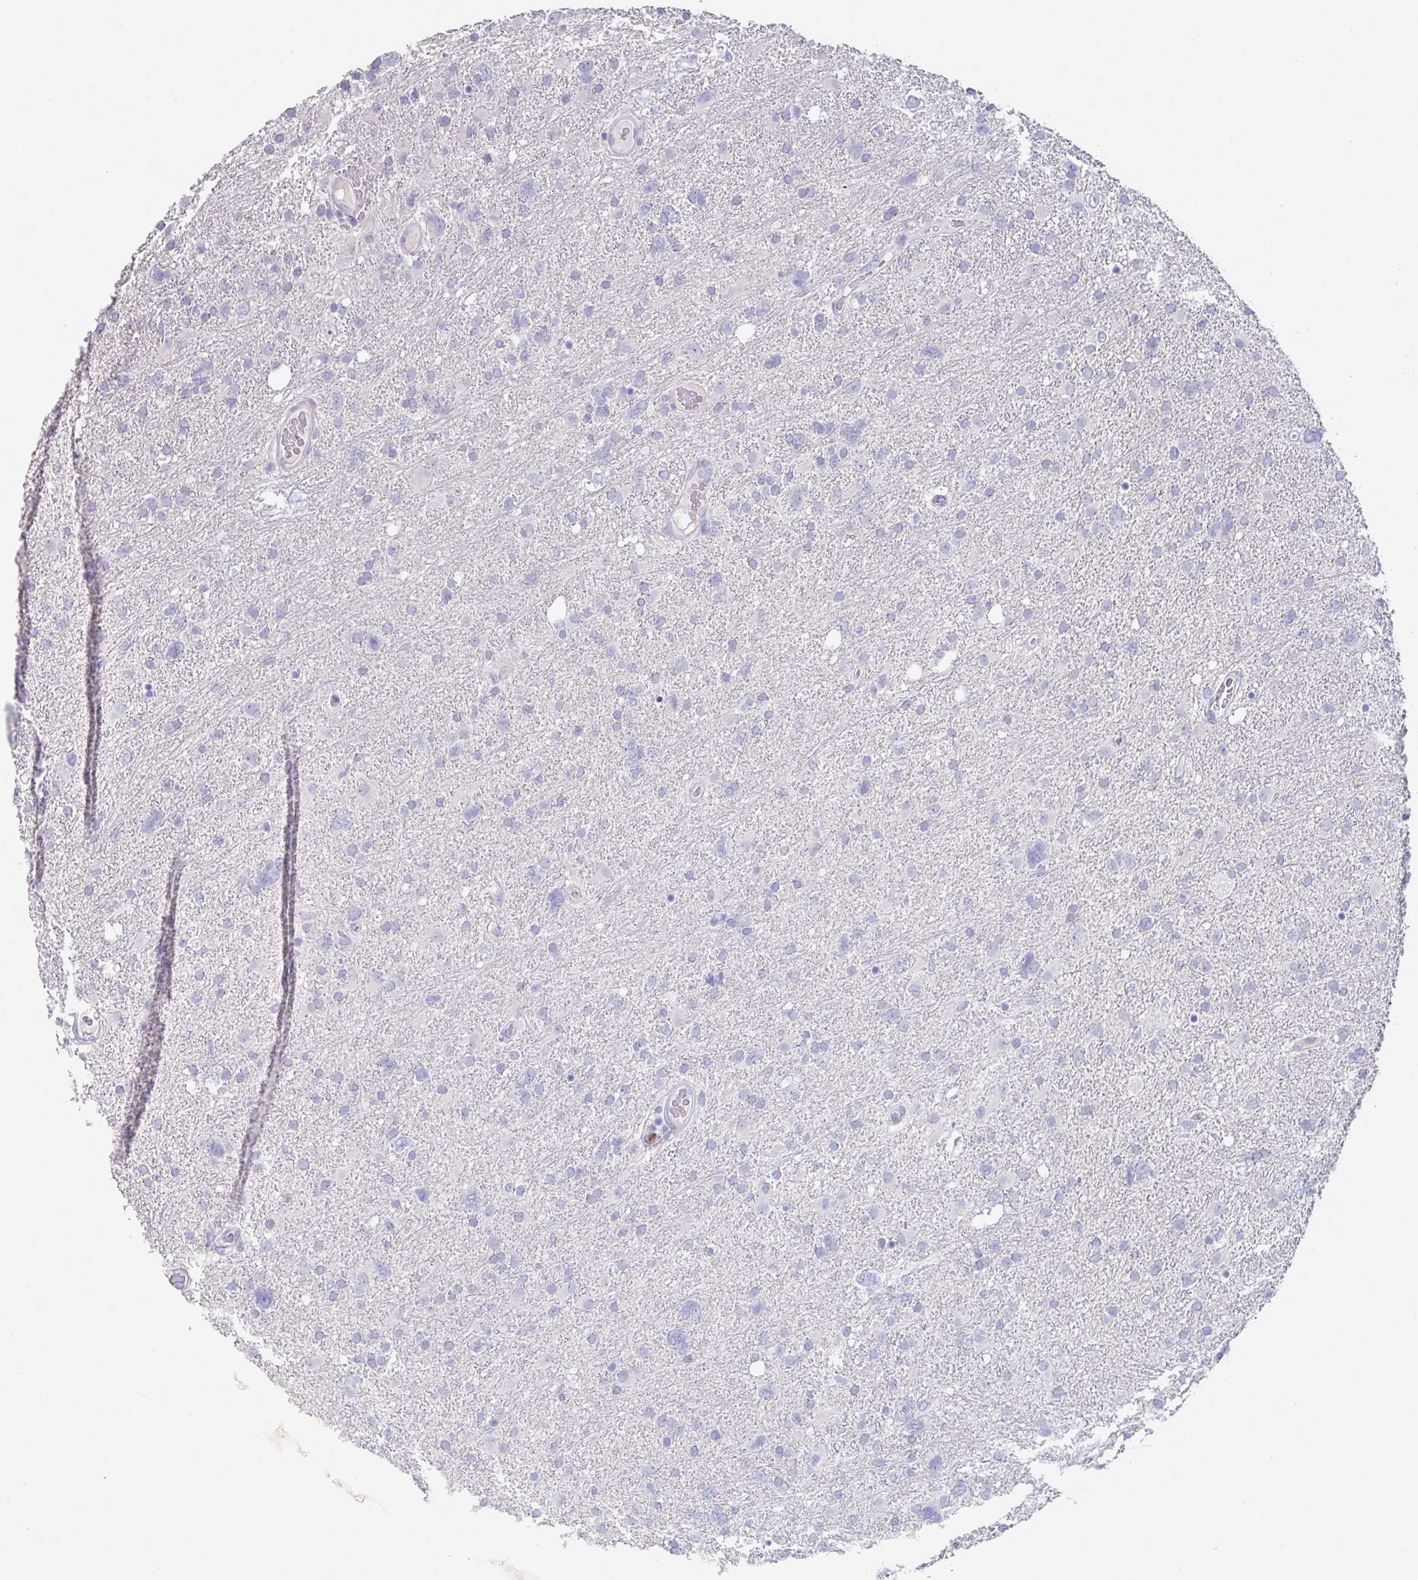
{"staining": {"intensity": "negative", "quantity": "none", "location": "none"}, "tissue": "glioma", "cell_type": "Tumor cells", "image_type": "cancer", "snomed": [{"axis": "morphology", "description": "Glioma, malignant, High grade"}, {"axis": "topography", "description": "Brain"}], "caption": "Tumor cells are negative for protein expression in human glioma.", "gene": "SLC44A4", "patient": {"sex": "male", "age": 61}}